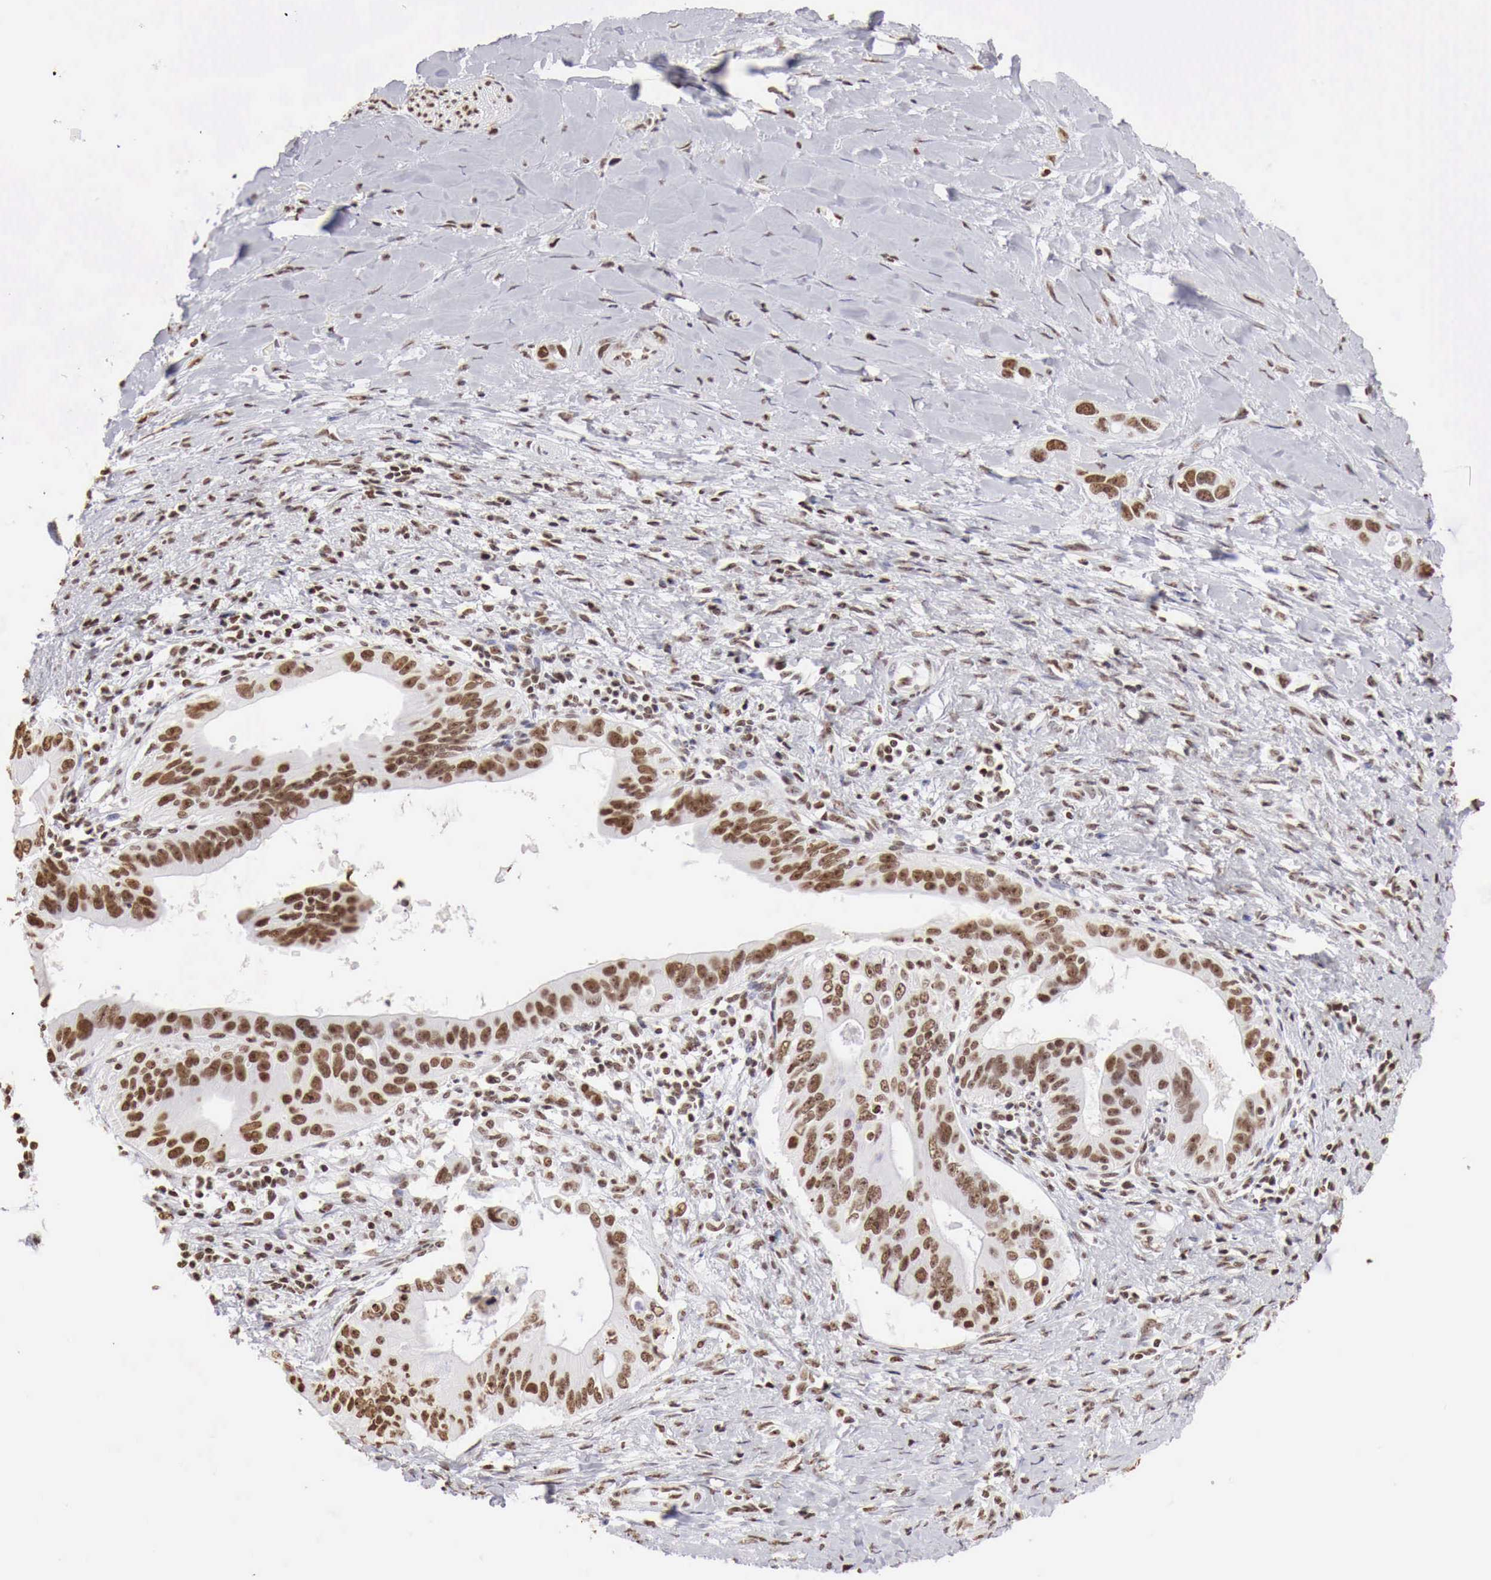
{"staining": {"intensity": "strong", "quantity": ">75%", "location": "nuclear"}, "tissue": "liver cancer", "cell_type": "Tumor cells", "image_type": "cancer", "snomed": [{"axis": "morphology", "description": "Cholangiocarcinoma"}, {"axis": "topography", "description": "Liver"}], "caption": "Immunohistochemistry (DAB (3,3'-diaminobenzidine)) staining of cholangiocarcinoma (liver) displays strong nuclear protein positivity in approximately >75% of tumor cells.", "gene": "DKC1", "patient": {"sex": "female", "age": 65}}